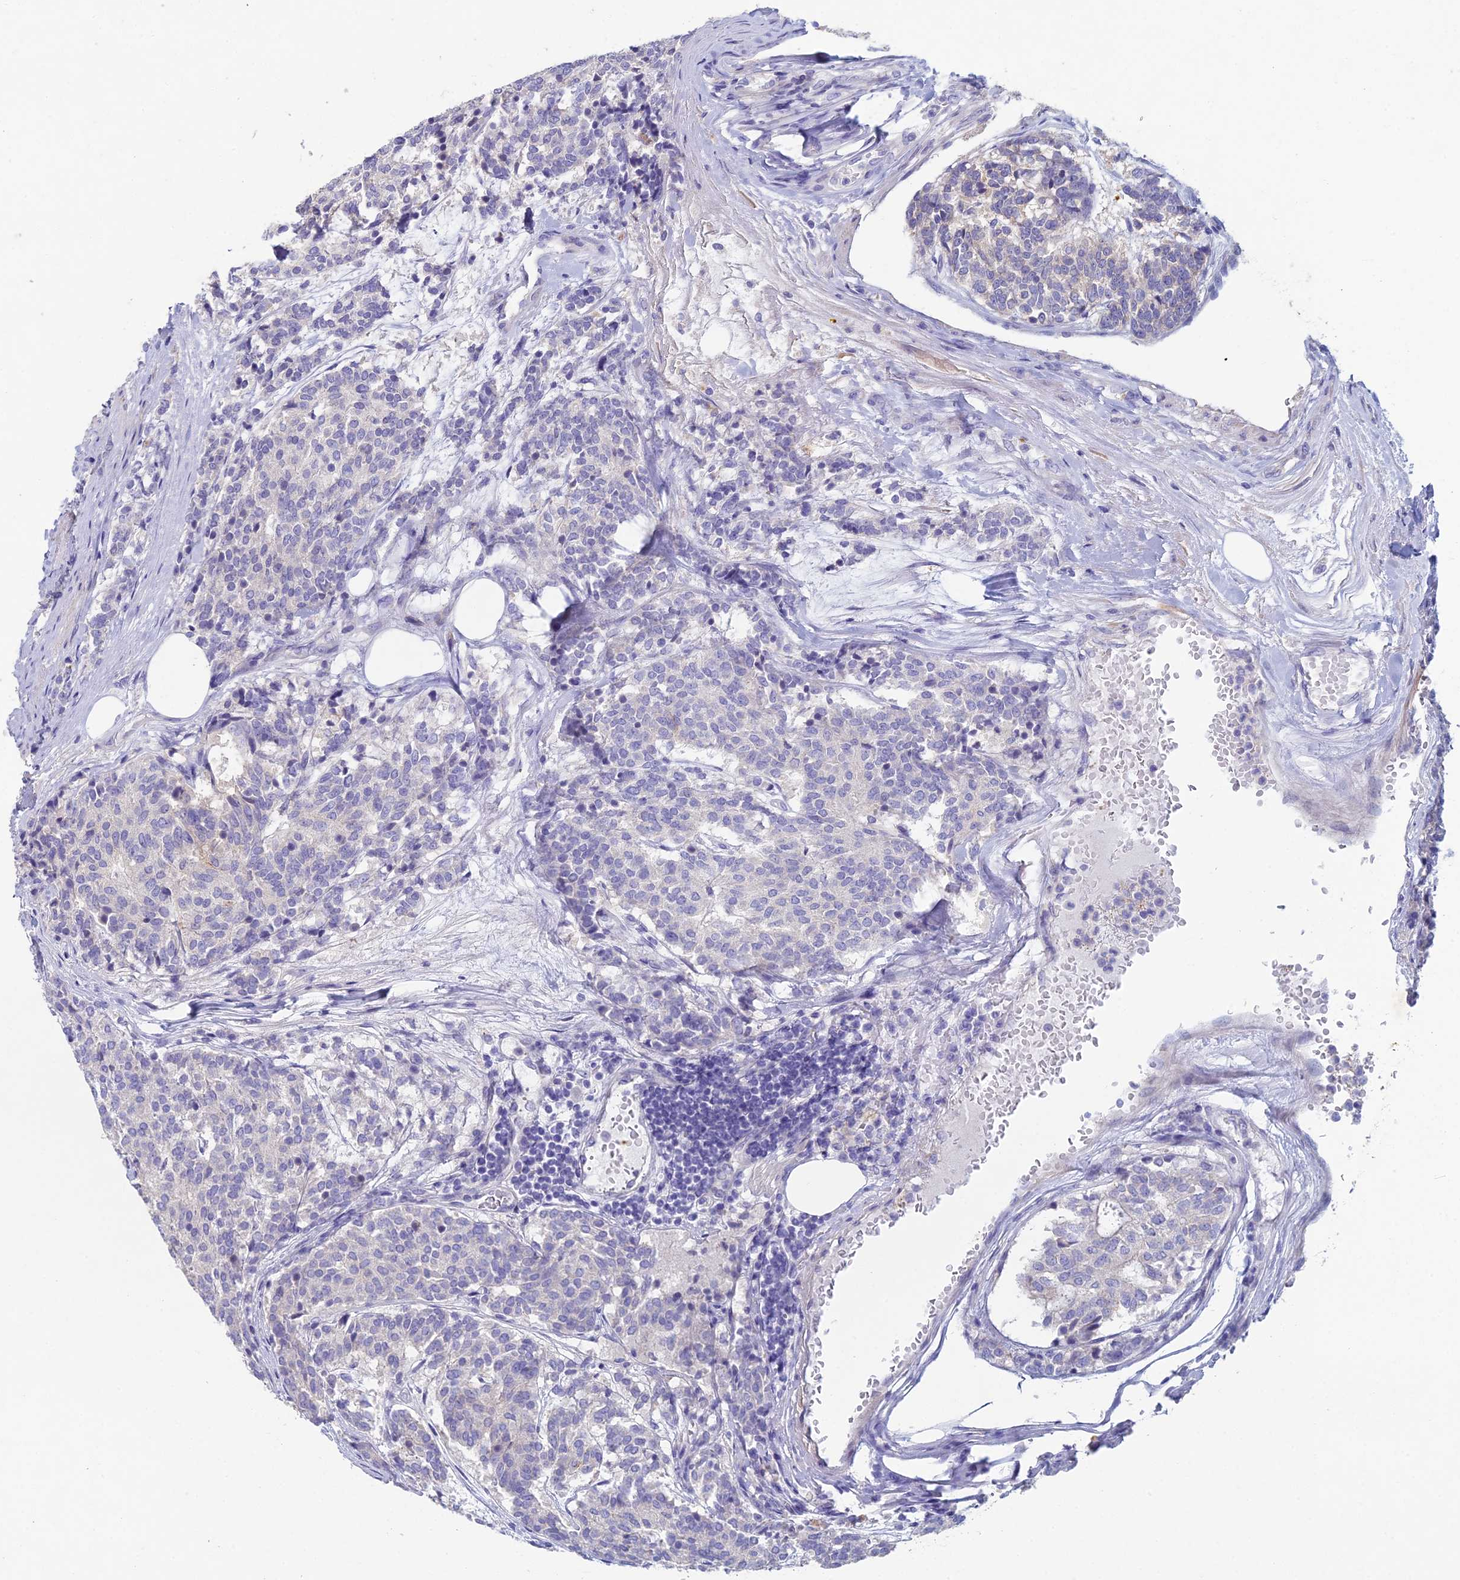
{"staining": {"intensity": "negative", "quantity": "none", "location": "none"}, "tissue": "carcinoid", "cell_type": "Tumor cells", "image_type": "cancer", "snomed": [{"axis": "morphology", "description": "Carcinoid, malignant, NOS"}, {"axis": "topography", "description": "Pancreas"}], "caption": "Protein analysis of carcinoid reveals no significant positivity in tumor cells.", "gene": "NCAM1", "patient": {"sex": "female", "age": 54}}